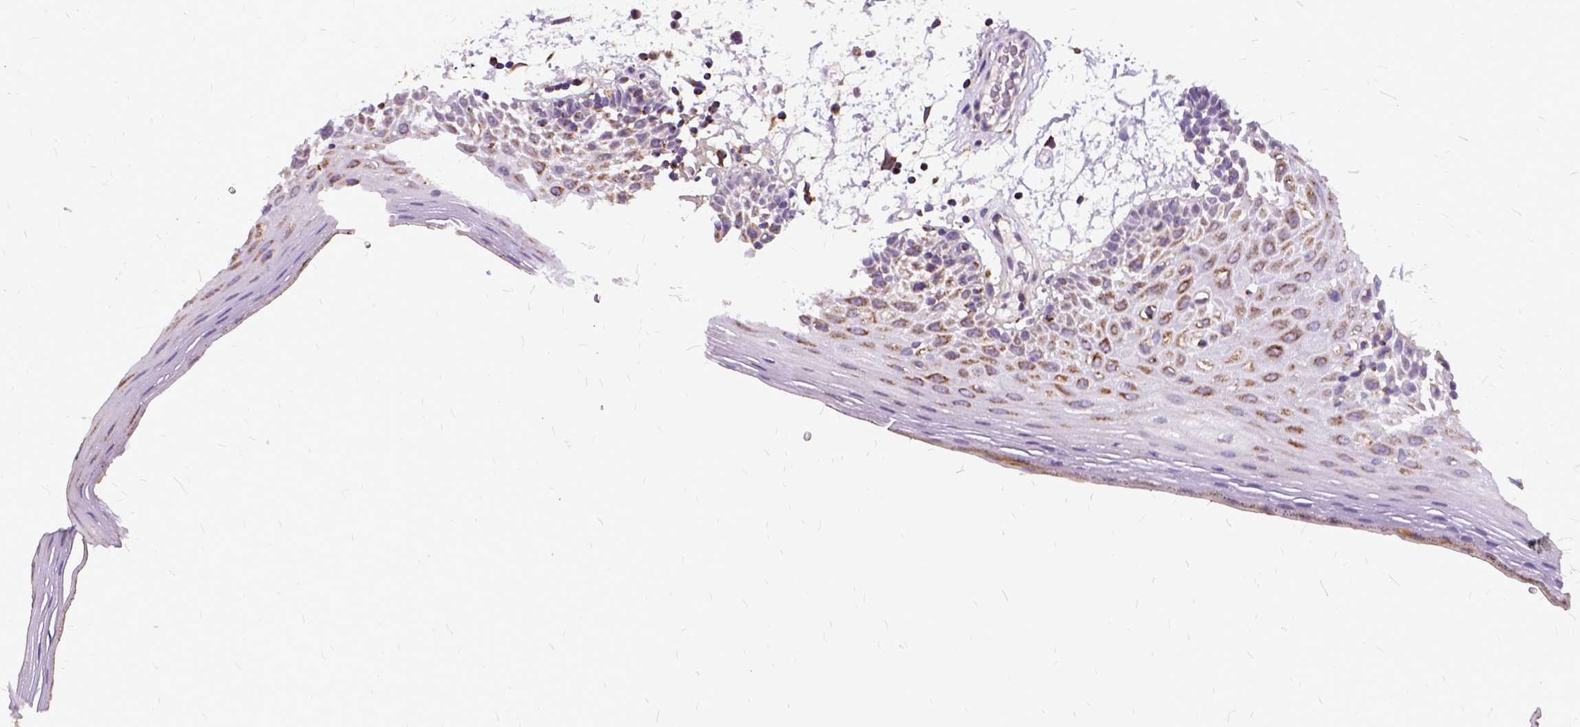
{"staining": {"intensity": "moderate", "quantity": ">75%", "location": "cytoplasmic/membranous"}, "tissue": "oral mucosa", "cell_type": "Squamous epithelial cells", "image_type": "normal", "snomed": [{"axis": "morphology", "description": "Normal tissue, NOS"}, {"axis": "morphology", "description": "Squamous cell carcinoma, NOS"}, {"axis": "topography", "description": "Oral tissue"}, {"axis": "topography", "description": "Head-Neck"}], "caption": "Unremarkable oral mucosa demonstrates moderate cytoplasmic/membranous expression in approximately >75% of squamous epithelial cells, visualized by immunohistochemistry.", "gene": "OXCT1", "patient": {"sex": "male", "age": 52}}